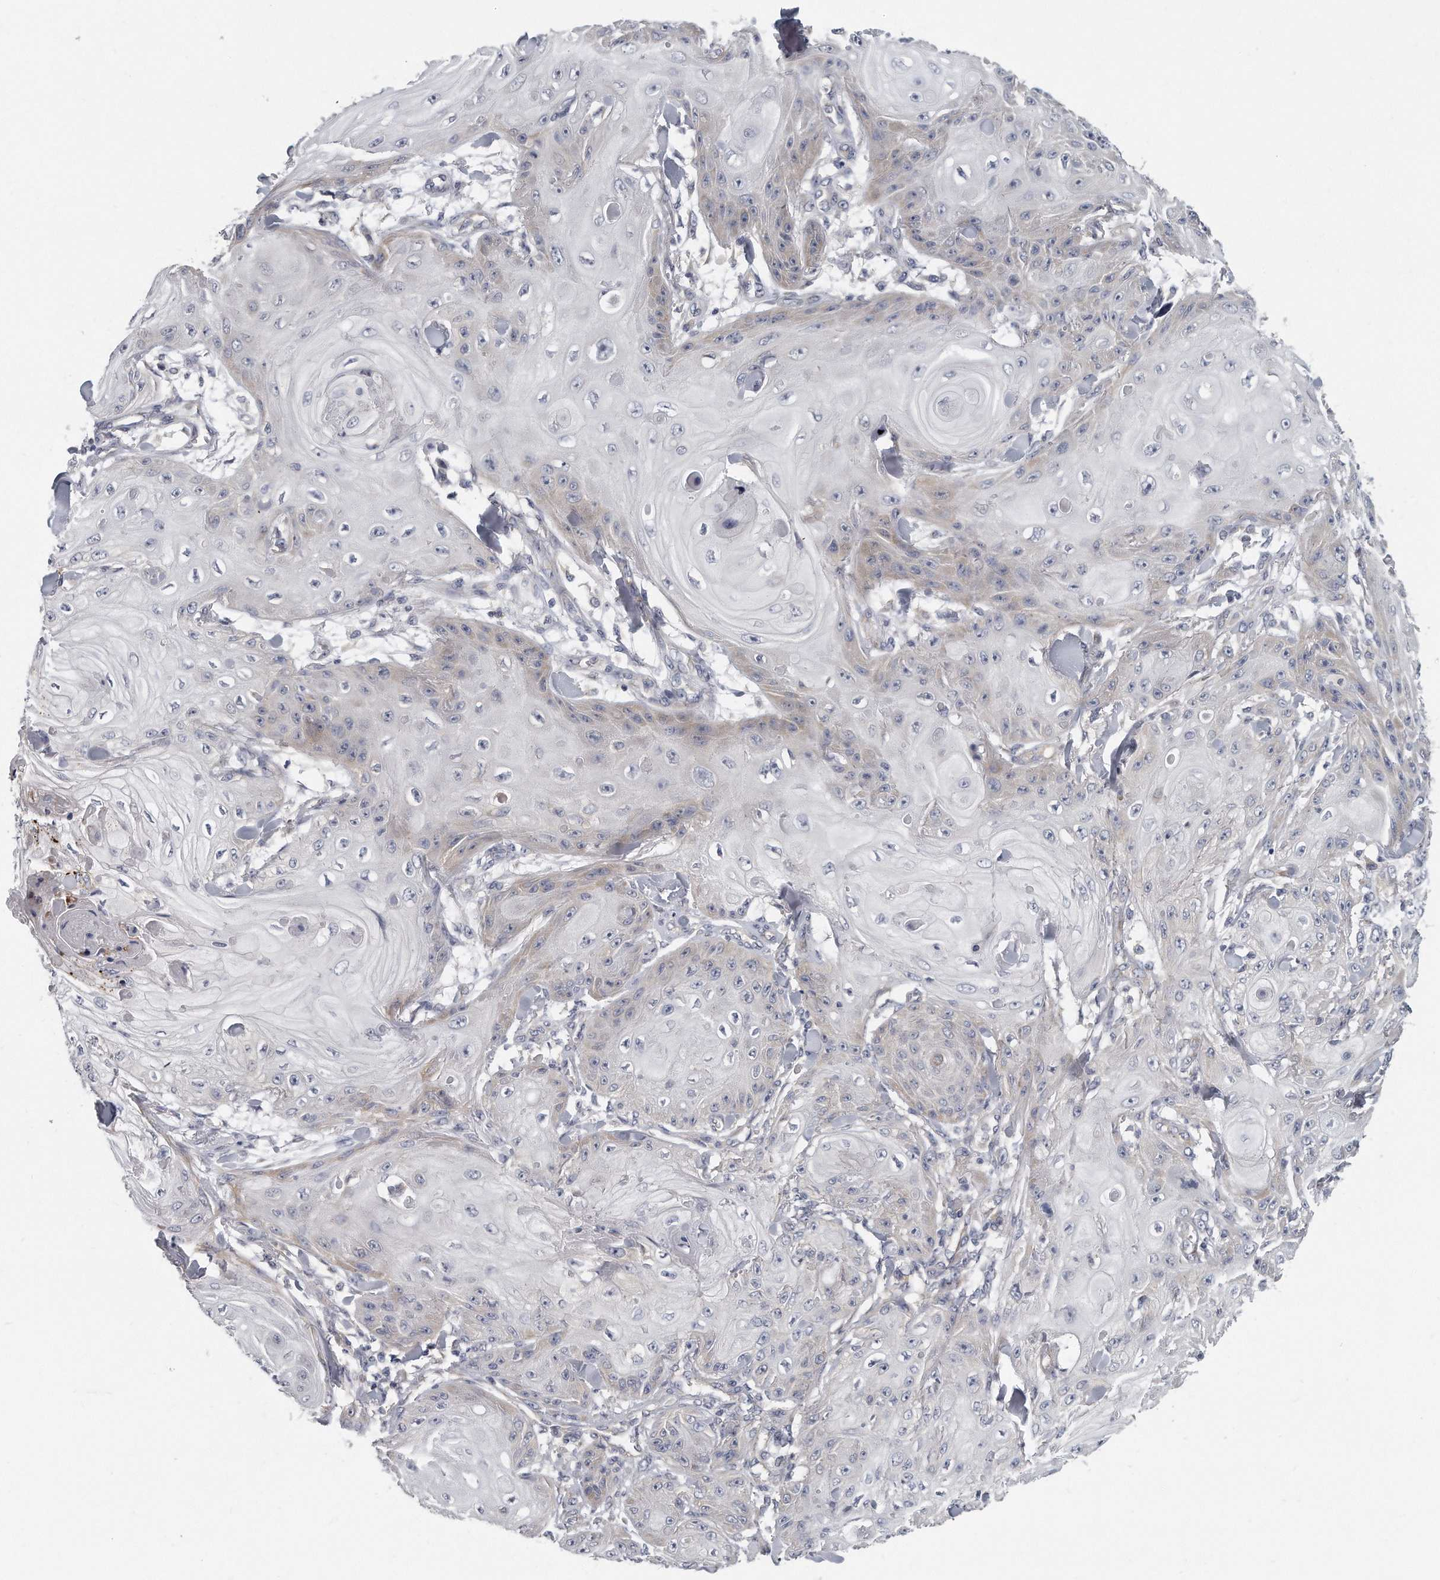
{"staining": {"intensity": "negative", "quantity": "none", "location": "none"}, "tissue": "skin cancer", "cell_type": "Tumor cells", "image_type": "cancer", "snomed": [{"axis": "morphology", "description": "Squamous cell carcinoma, NOS"}, {"axis": "topography", "description": "Skin"}], "caption": "Immunohistochemical staining of skin cancer exhibits no significant expression in tumor cells.", "gene": "PLEKHA6", "patient": {"sex": "male", "age": 74}}